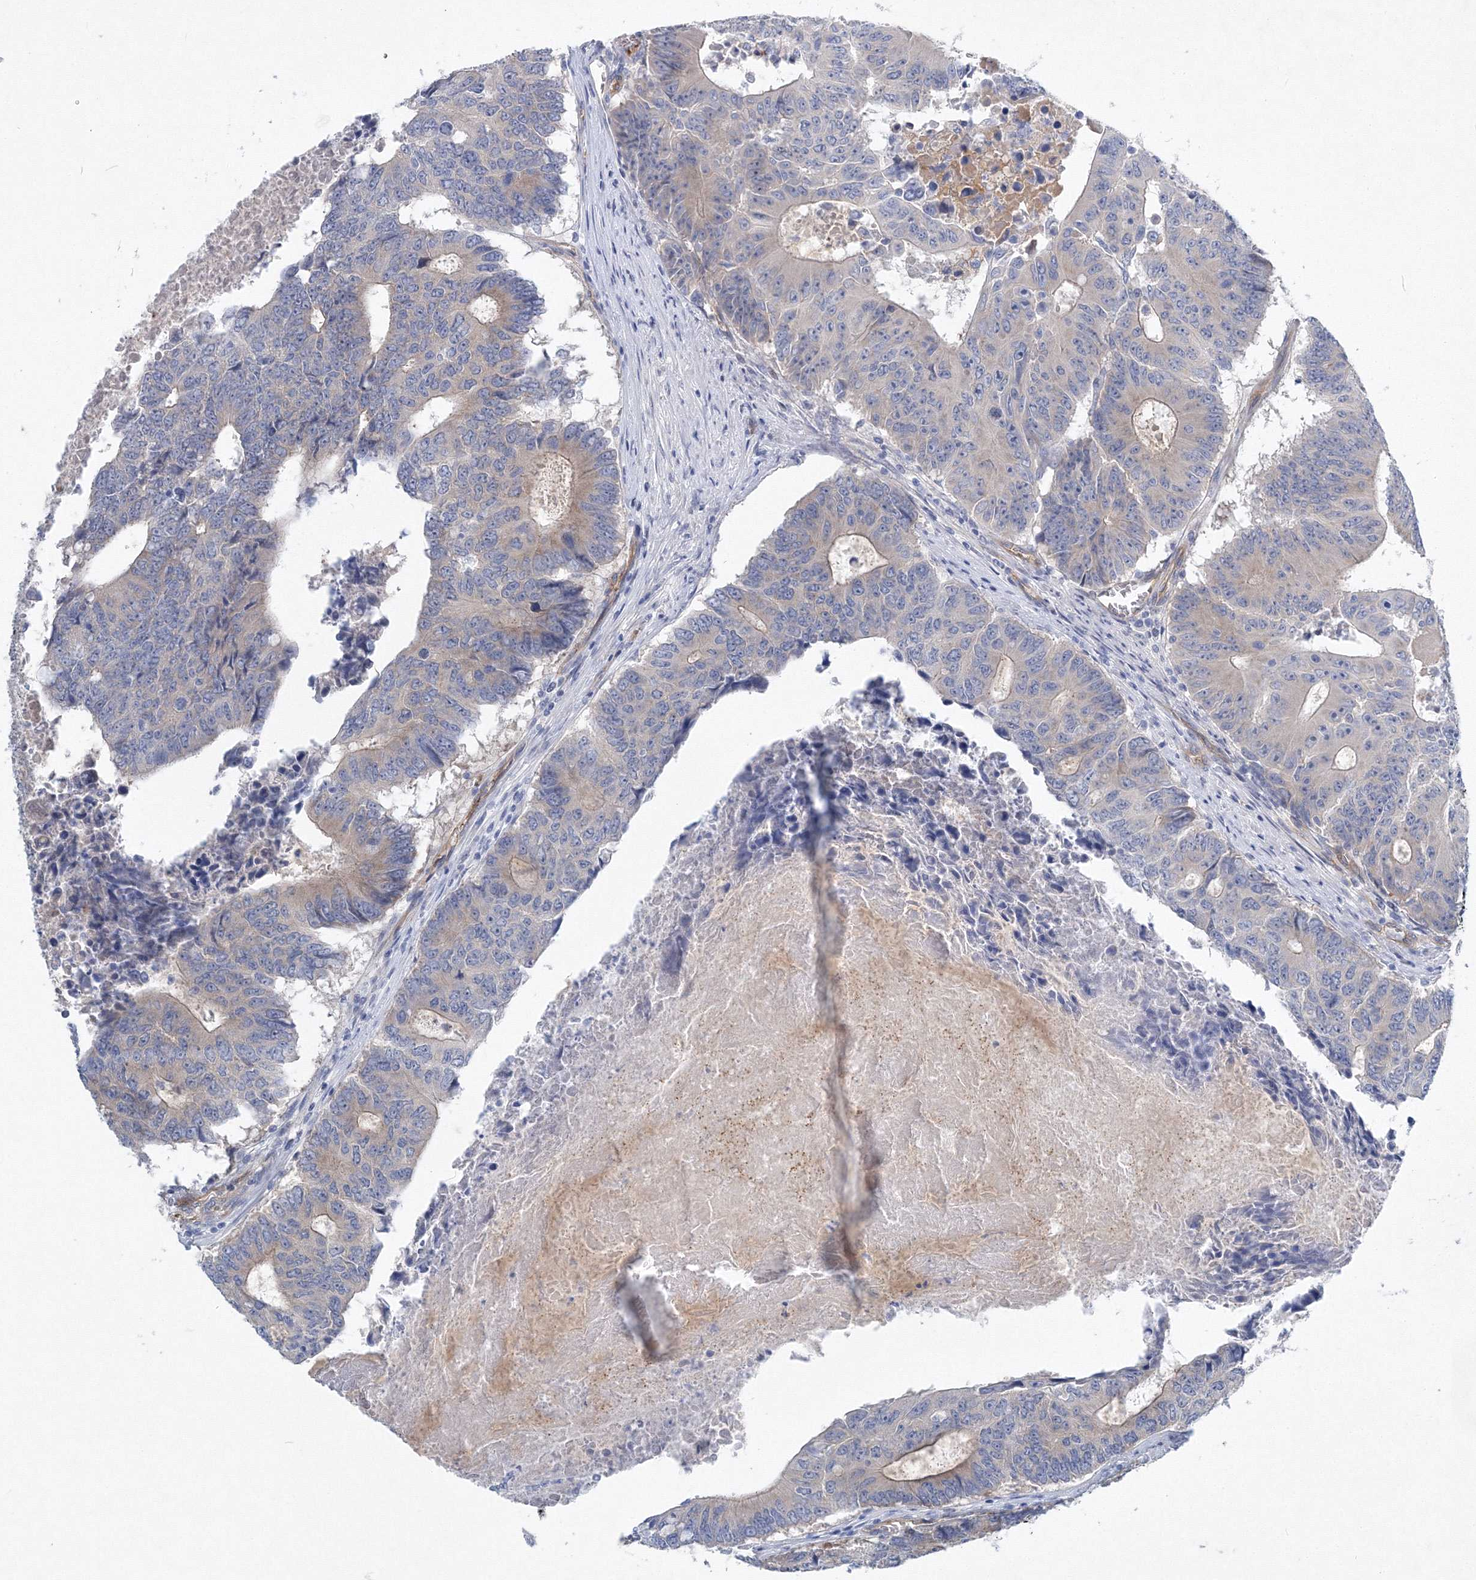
{"staining": {"intensity": "weak", "quantity": "<25%", "location": "cytoplasmic/membranous"}, "tissue": "colorectal cancer", "cell_type": "Tumor cells", "image_type": "cancer", "snomed": [{"axis": "morphology", "description": "Adenocarcinoma, NOS"}, {"axis": "topography", "description": "Colon"}], "caption": "Immunohistochemical staining of colorectal cancer (adenocarcinoma) reveals no significant positivity in tumor cells.", "gene": "TANC1", "patient": {"sex": "male", "age": 87}}